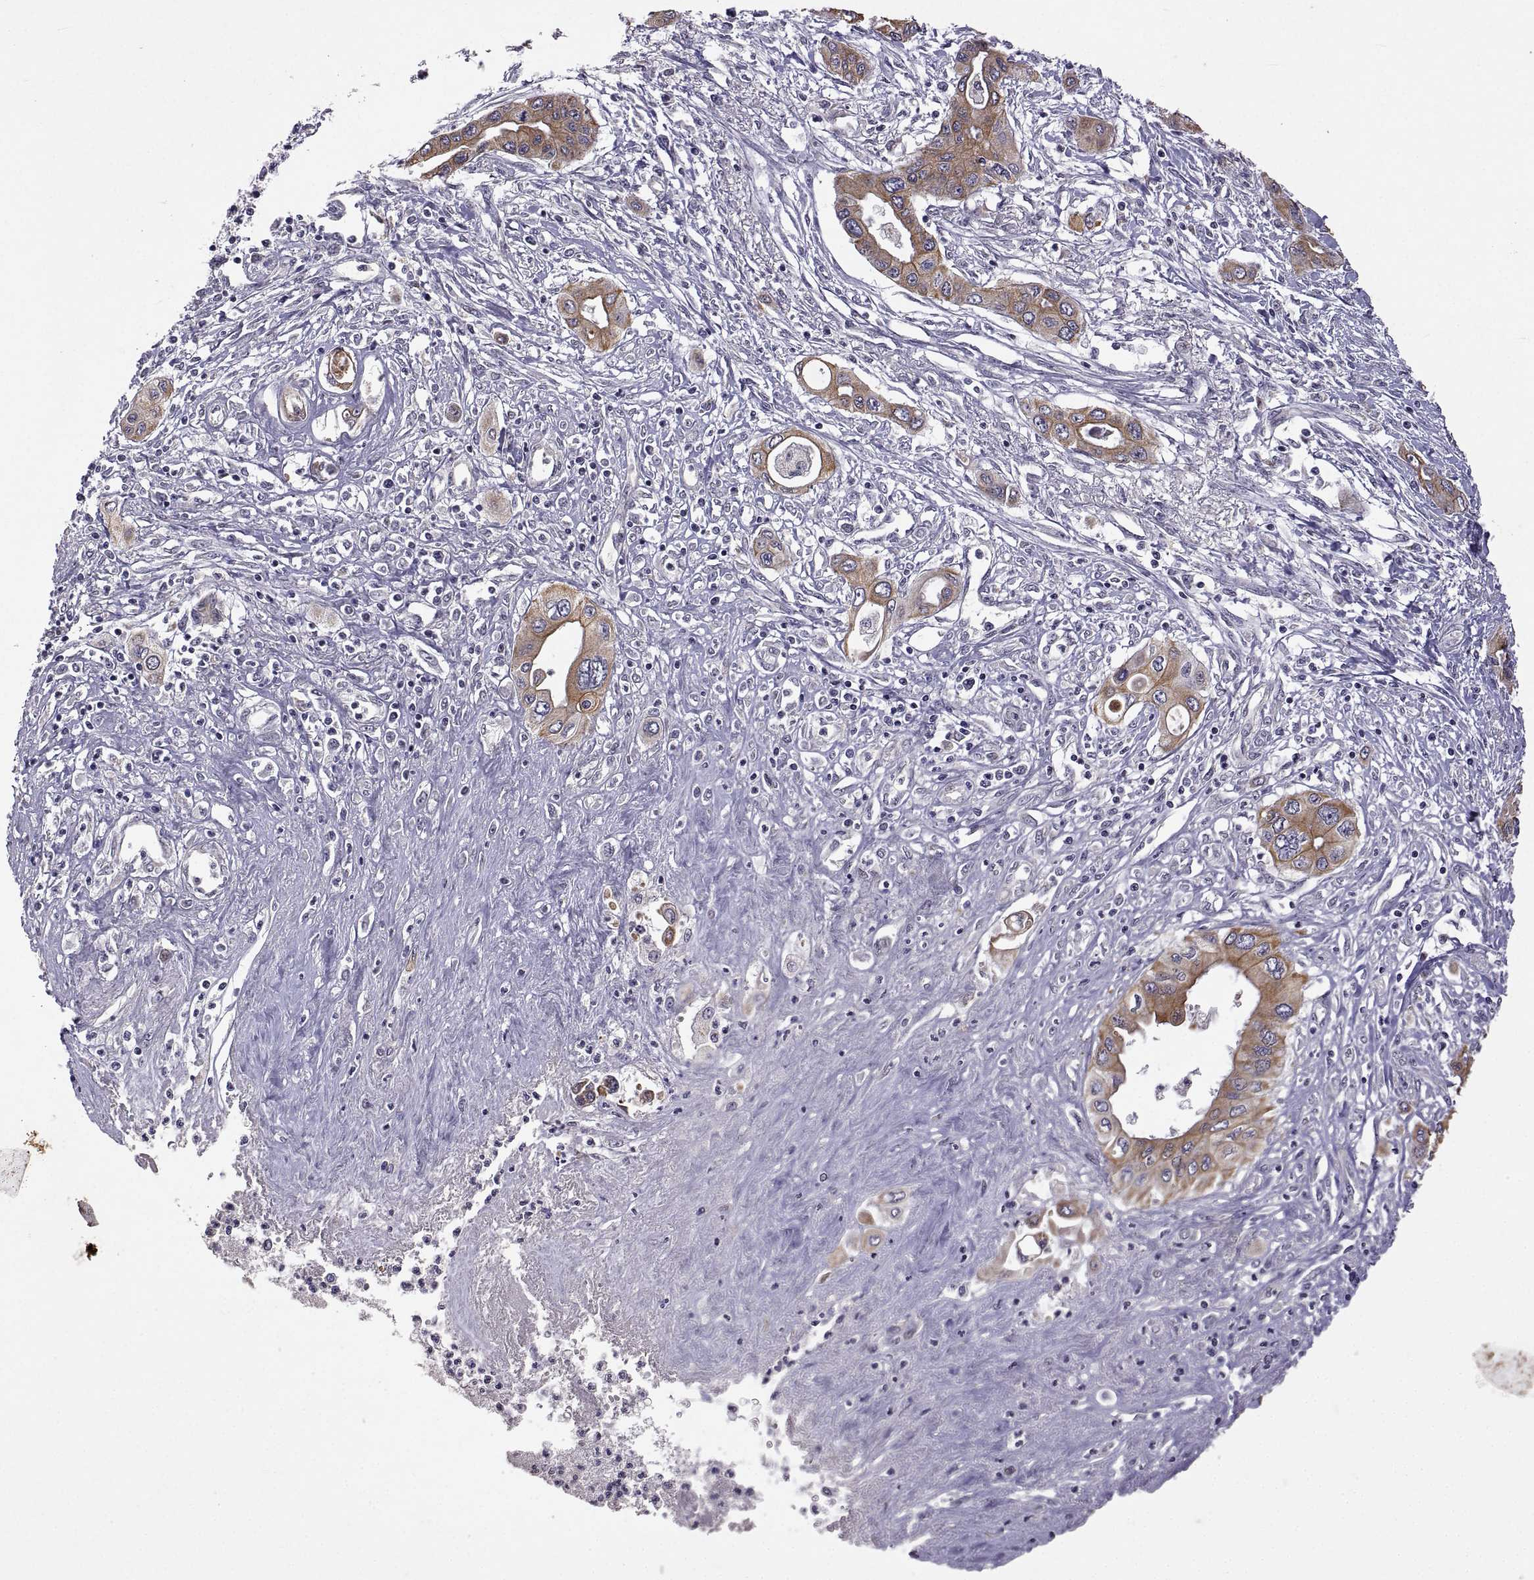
{"staining": {"intensity": "strong", "quantity": ">75%", "location": "cytoplasmic/membranous"}, "tissue": "pancreatic cancer", "cell_type": "Tumor cells", "image_type": "cancer", "snomed": [{"axis": "morphology", "description": "Adenocarcinoma, NOS"}, {"axis": "topography", "description": "Pancreas"}], "caption": "DAB (3,3'-diaminobenzidine) immunohistochemical staining of pancreatic cancer (adenocarcinoma) exhibits strong cytoplasmic/membranous protein positivity in about >75% of tumor cells. The staining was performed using DAB (3,3'-diaminobenzidine) to visualize the protein expression in brown, while the nuclei were stained in blue with hematoxylin (Magnification: 20x).", "gene": "LAMA1", "patient": {"sex": "female", "age": 62}}